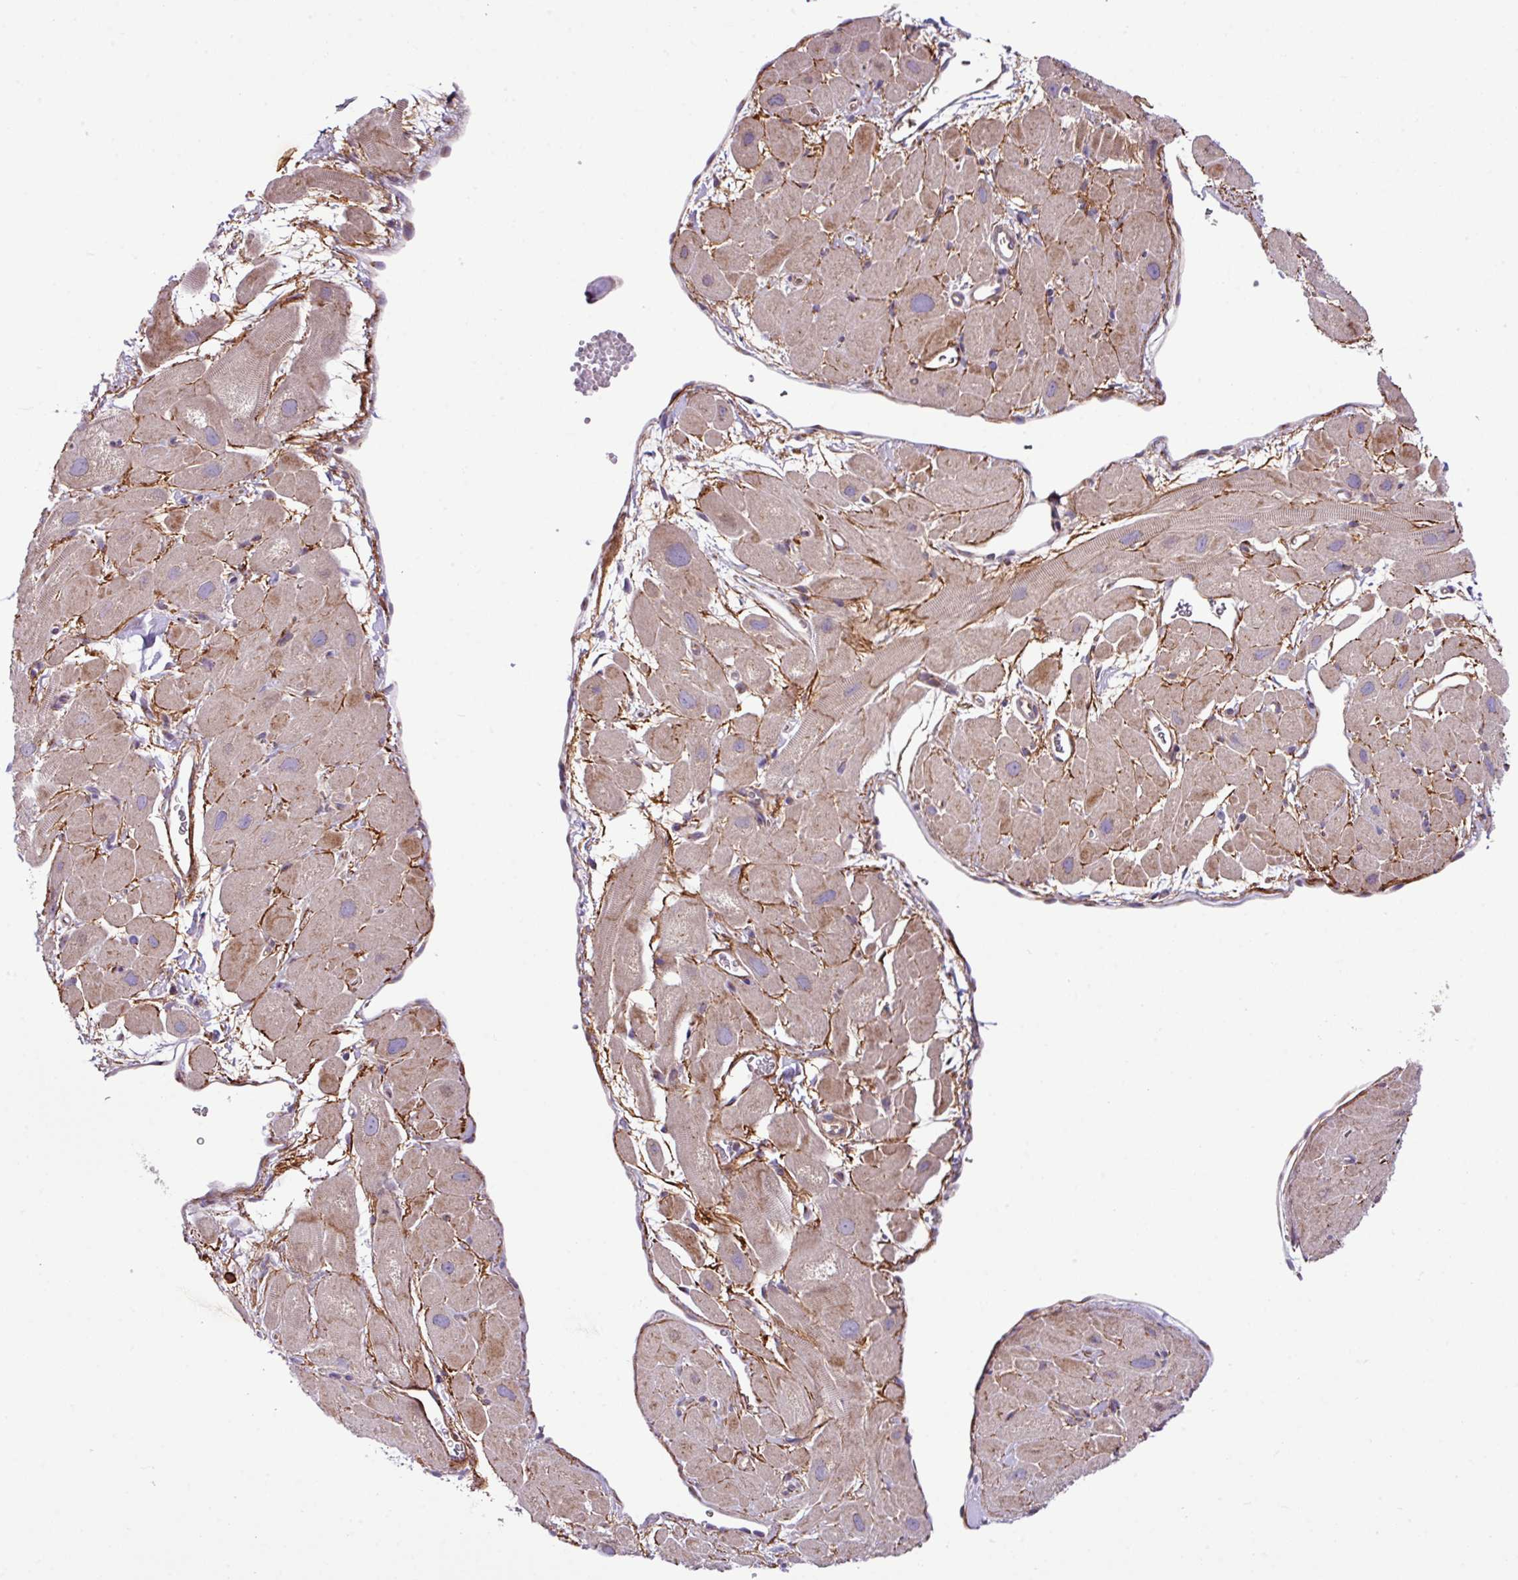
{"staining": {"intensity": "weak", "quantity": ">75%", "location": "cytoplasmic/membranous"}, "tissue": "heart muscle", "cell_type": "Cardiomyocytes", "image_type": "normal", "snomed": [{"axis": "morphology", "description": "Normal tissue, NOS"}, {"axis": "topography", "description": "Heart"}], "caption": "Heart muscle stained for a protein (brown) exhibits weak cytoplasmic/membranous positive staining in approximately >75% of cardiomyocytes.", "gene": "ZNF569", "patient": {"sex": "male", "age": 49}}